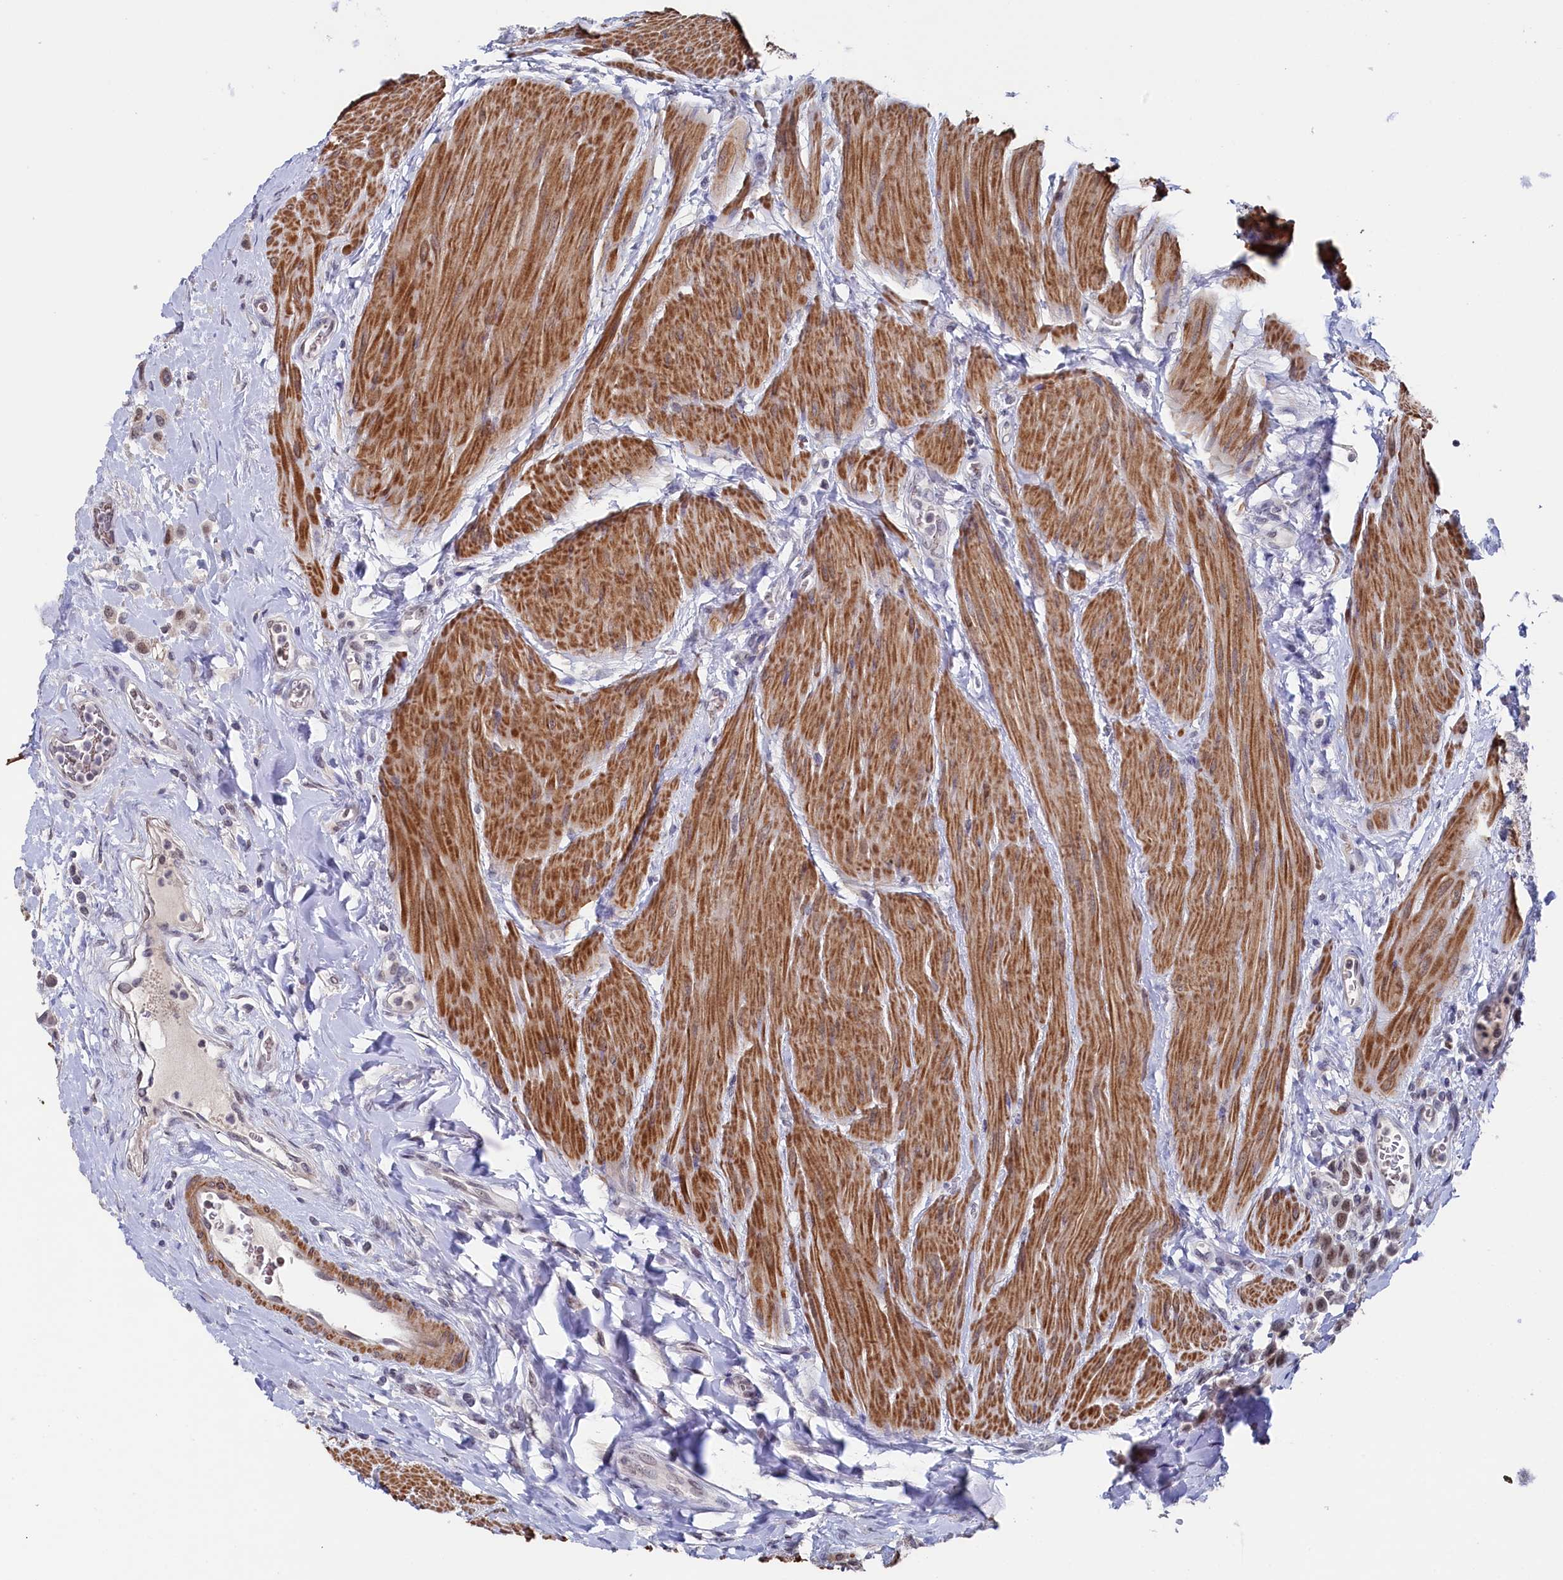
{"staining": {"intensity": "moderate", "quantity": "25%-75%", "location": "nuclear"}, "tissue": "urothelial cancer", "cell_type": "Tumor cells", "image_type": "cancer", "snomed": [{"axis": "morphology", "description": "Urothelial carcinoma, High grade"}, {"axis": "topography", "description": "Urinary bladder"}], "caption": "Protein staining of urothelial cancer tissue displays moderate nuclear expression in about 25%-75% of tumor cells.", "gene": "TIGD4", "patient": {"sex": "male", "age": 50}}